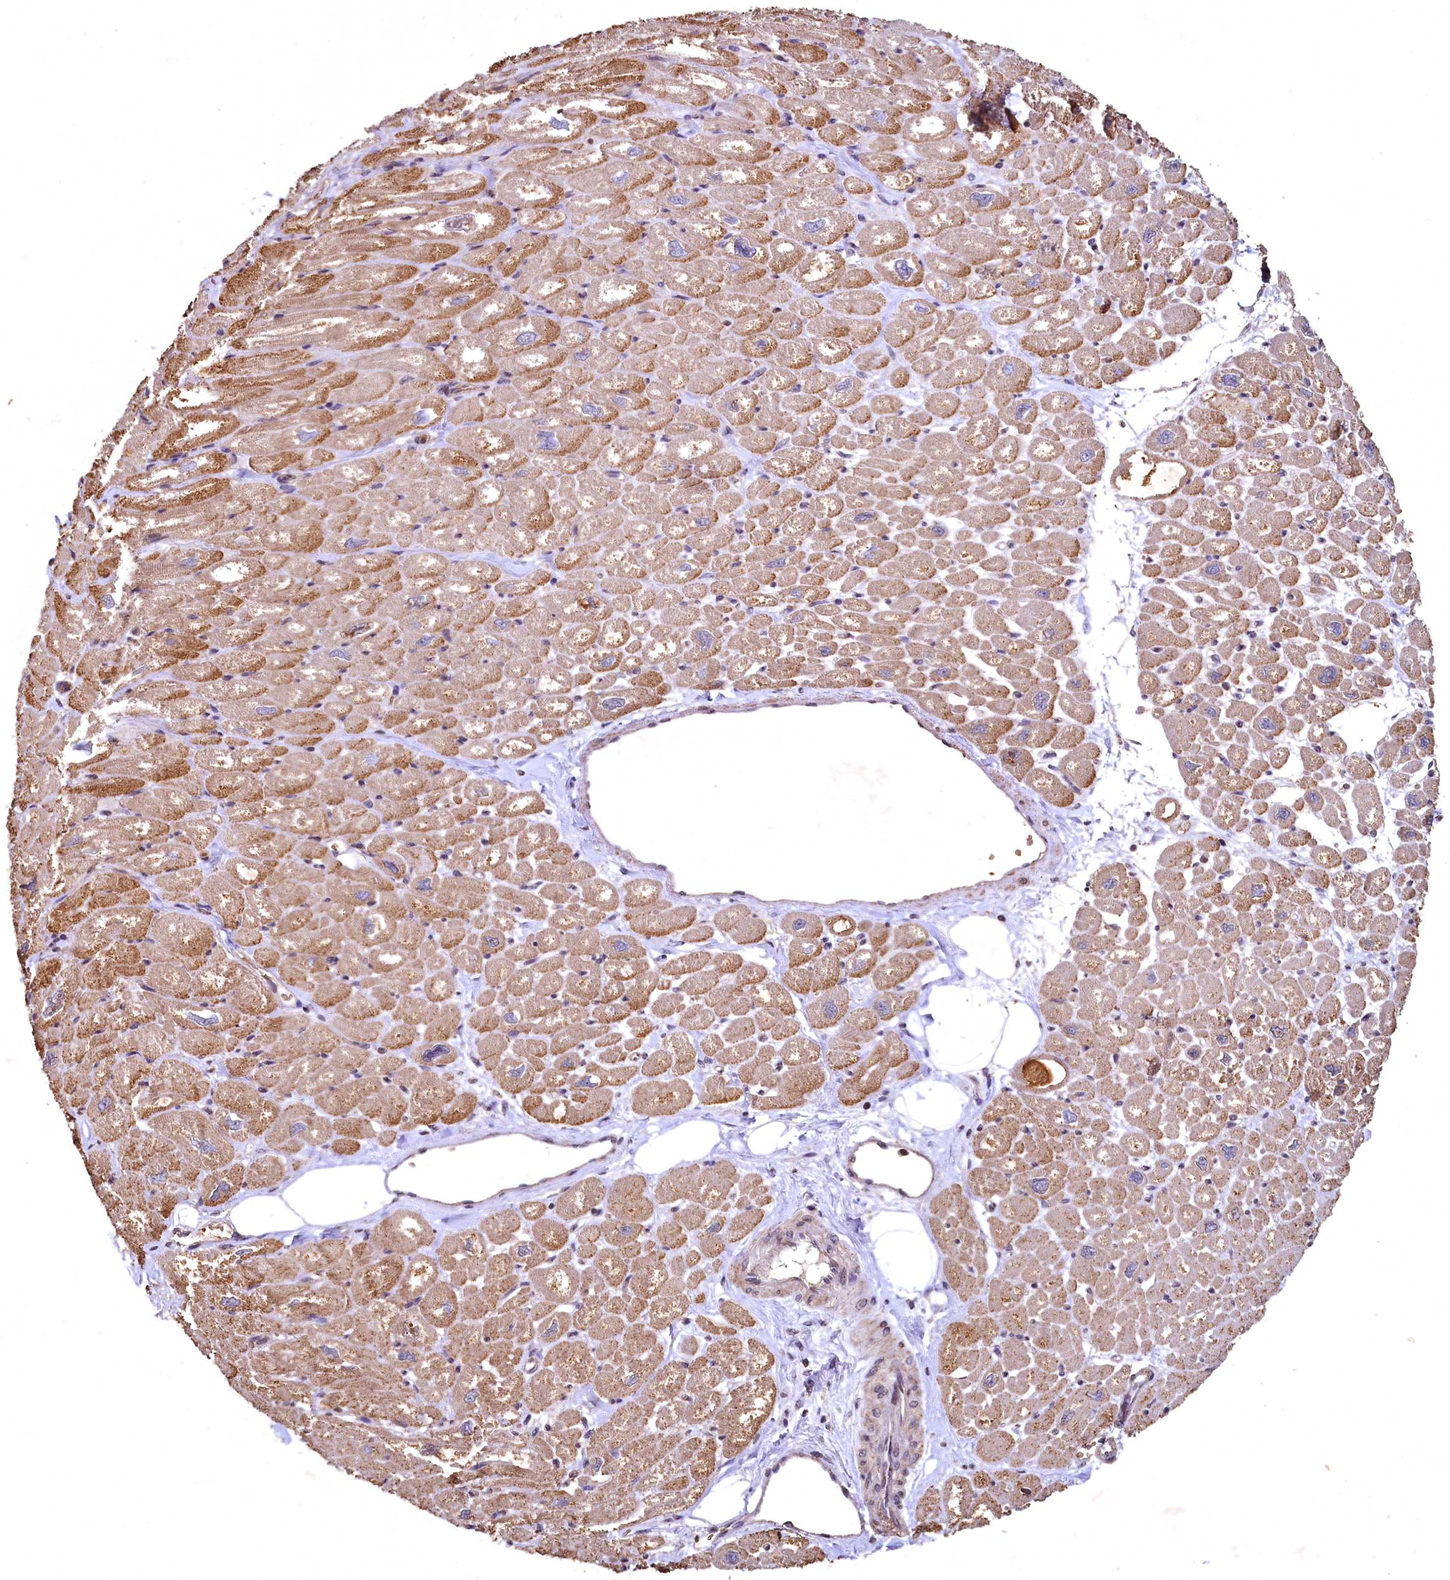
{"staining": {"intensity": "moderate", "quantity": ">75%", "location": "cytoplasmic/membranous"}, "tissue": "heart muscle", "cell_type": "Cardiomyocytes", "image_type": "normal", "snomed": [{"axis": "morphology", "description": "Normal tissue, NOS"}, {"axis": "topography", "description": "Heart"}], "caption": "Protein expression by IHC displays moderate cytoplasmic/membranous expression in about >75% of cardiomyocytes in normal heart muscle.", "gene": "SPTA1", "patient": {"sex": "male", "age": 50}}